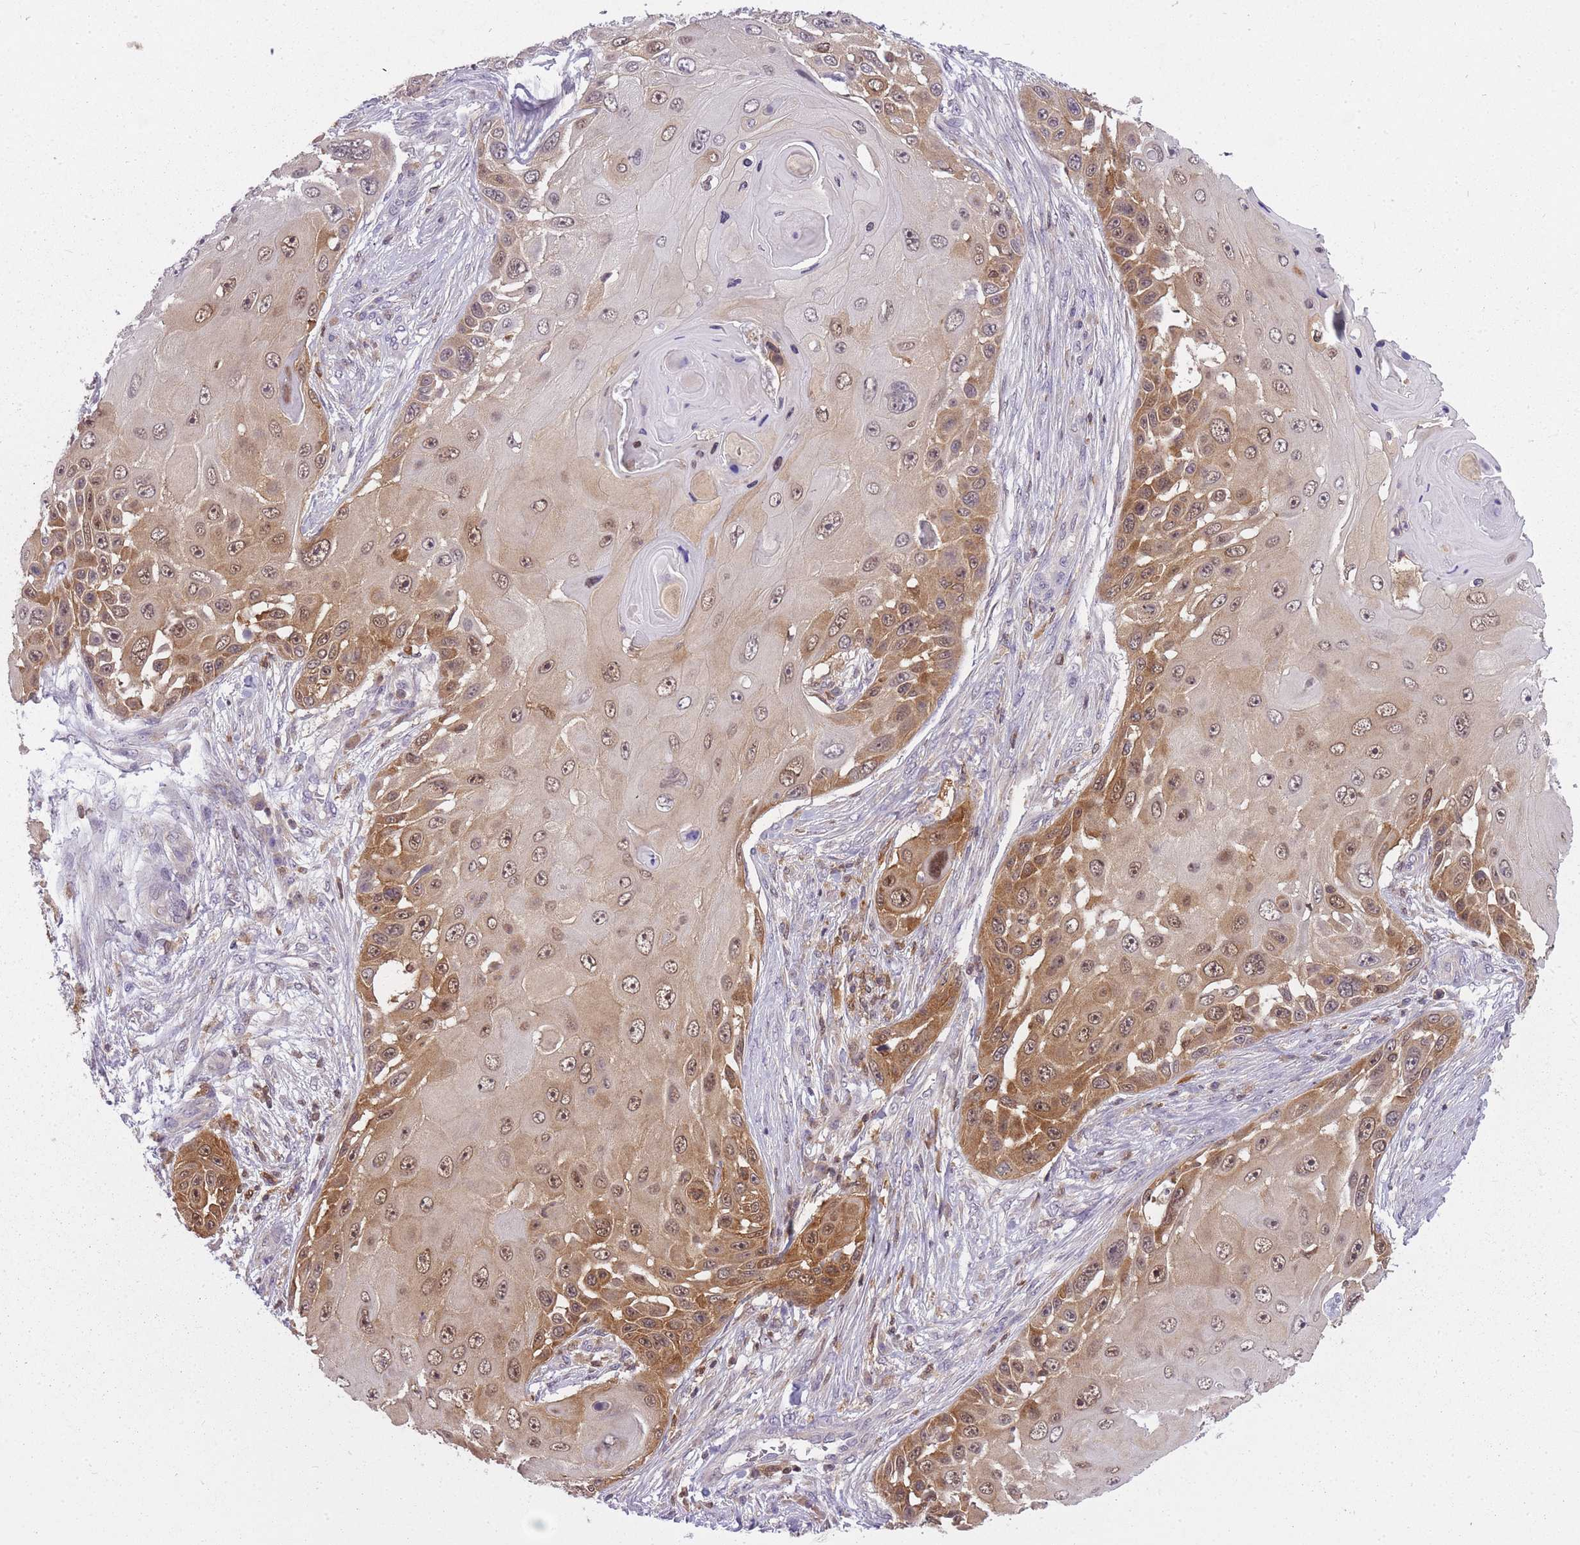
{"staining": {"intensity": "strong", "quantity": ">75%", "location": "cytoplasmic/membranous,nuclear"}, "tissue": "skin cancer", "cell_type": "Tumor cells", "image_type": "cancer", "snomed": [{"axis": "morphology", "description": "Squamous cell carcinoma, NOS"}, {"axis": "topography", "description": "Skin"}], "caption": "Skin cancer tissue exhibits strong cytoplasmic/membranous and nuclear staining in about >75% of tumor cells (DAB (3,3'-diaminobenzidine) IHC, brown staining for protein, blue staining for nuclei).", "gene": "CXorf38", "patient": {"sex": "female", "age": 44}}